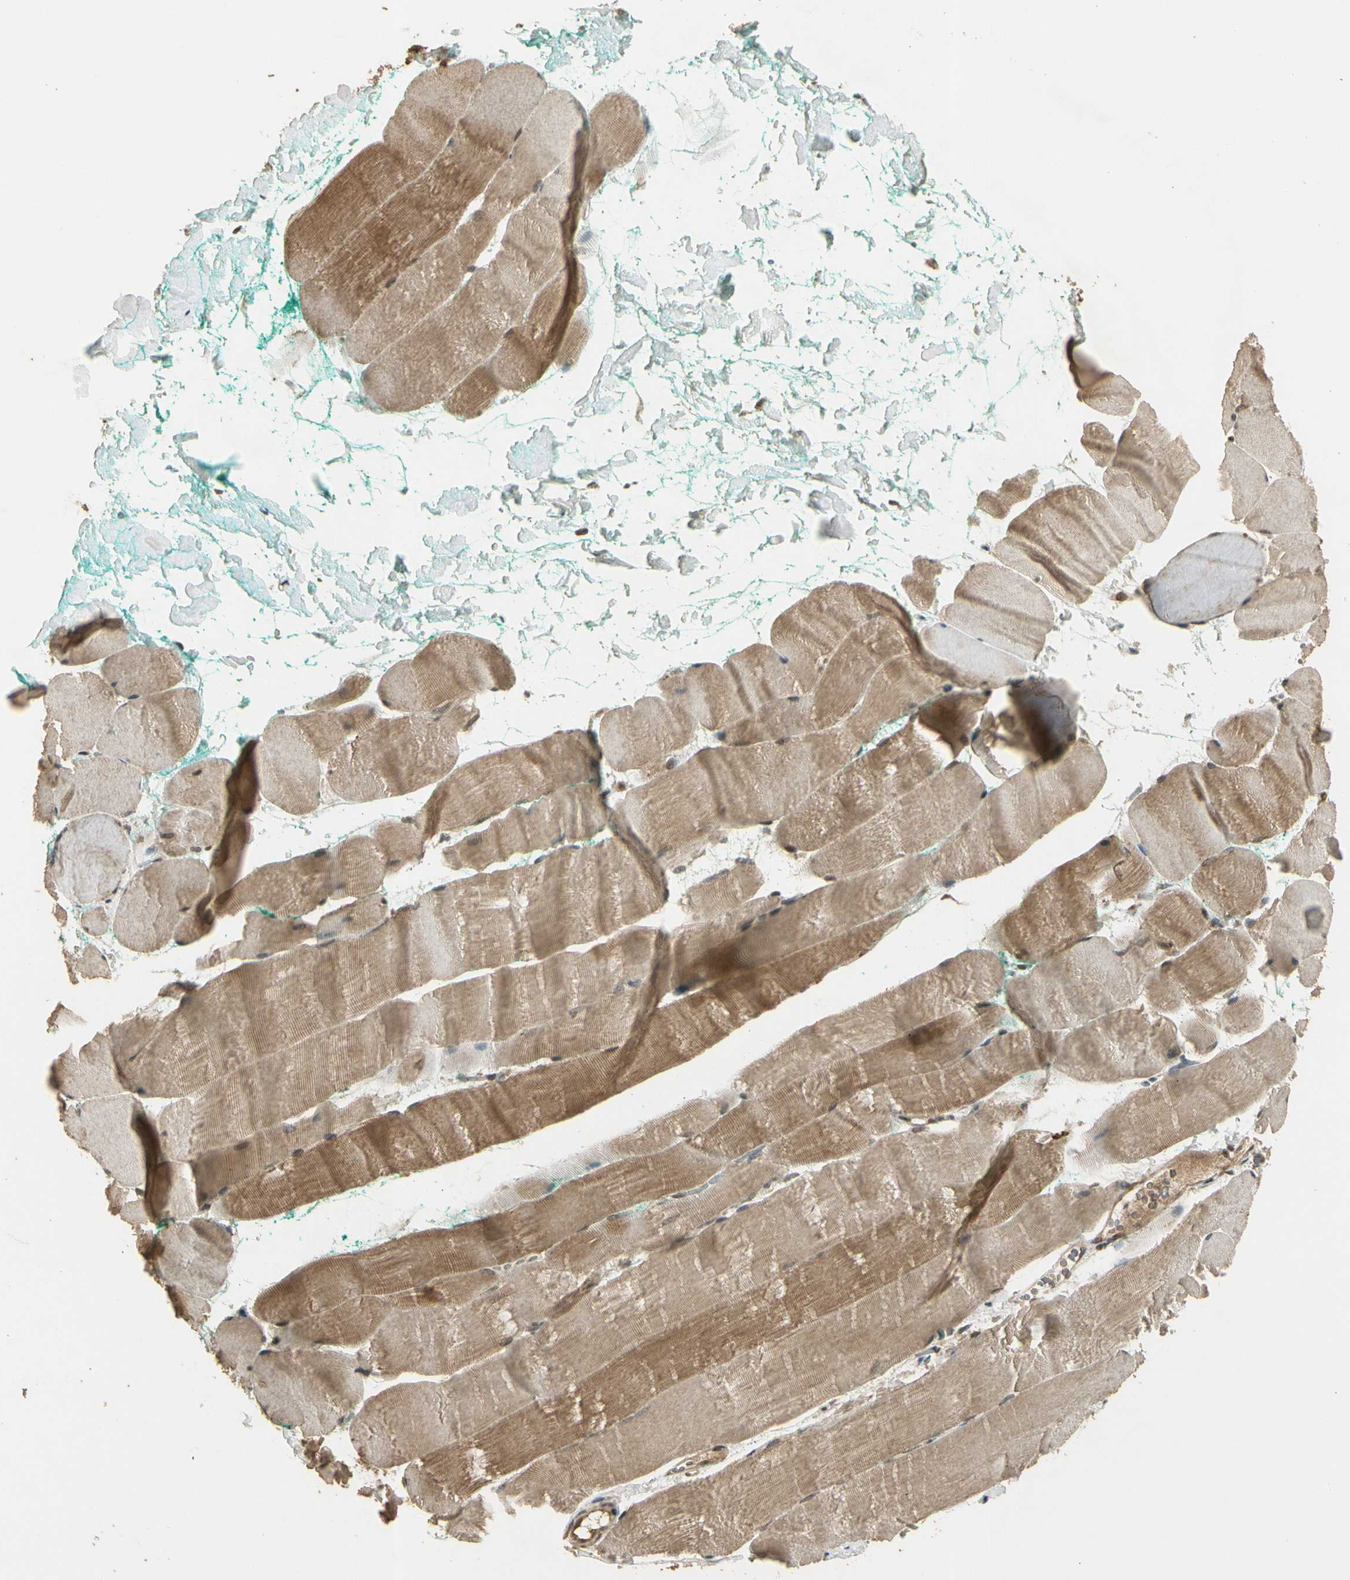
{"staining": {"intensity": "moderate", "quantity": ">75%", "location": "cytoplasmic/membranous"}, "tissue": "skeletal muscle", "cell_type": "Myocytes", "image_type": "normal", "snomed": [{"axis": "morphology", "description": "Normal tissue, NOS"}, {"axis": "morphology", "description": "Squamous cell carcinoma, NOS"}, {"axis": "topography", "description": "Skeletal muscle"}], "caption": "Myocytes demonstrate medium levels of moderate cytoplasmic/membranous expression in about >75% of cells in unremarkable skeletal muscle. The staining was performed using DAB (3,3'-diaminobenzidine) to visualize the protein expression in brown, while the nuclei were stained in blue with hematoxylin (Magnification: 20x).", "gene": "GMEB2", "patient": {"sex": "male", "age": 51}}